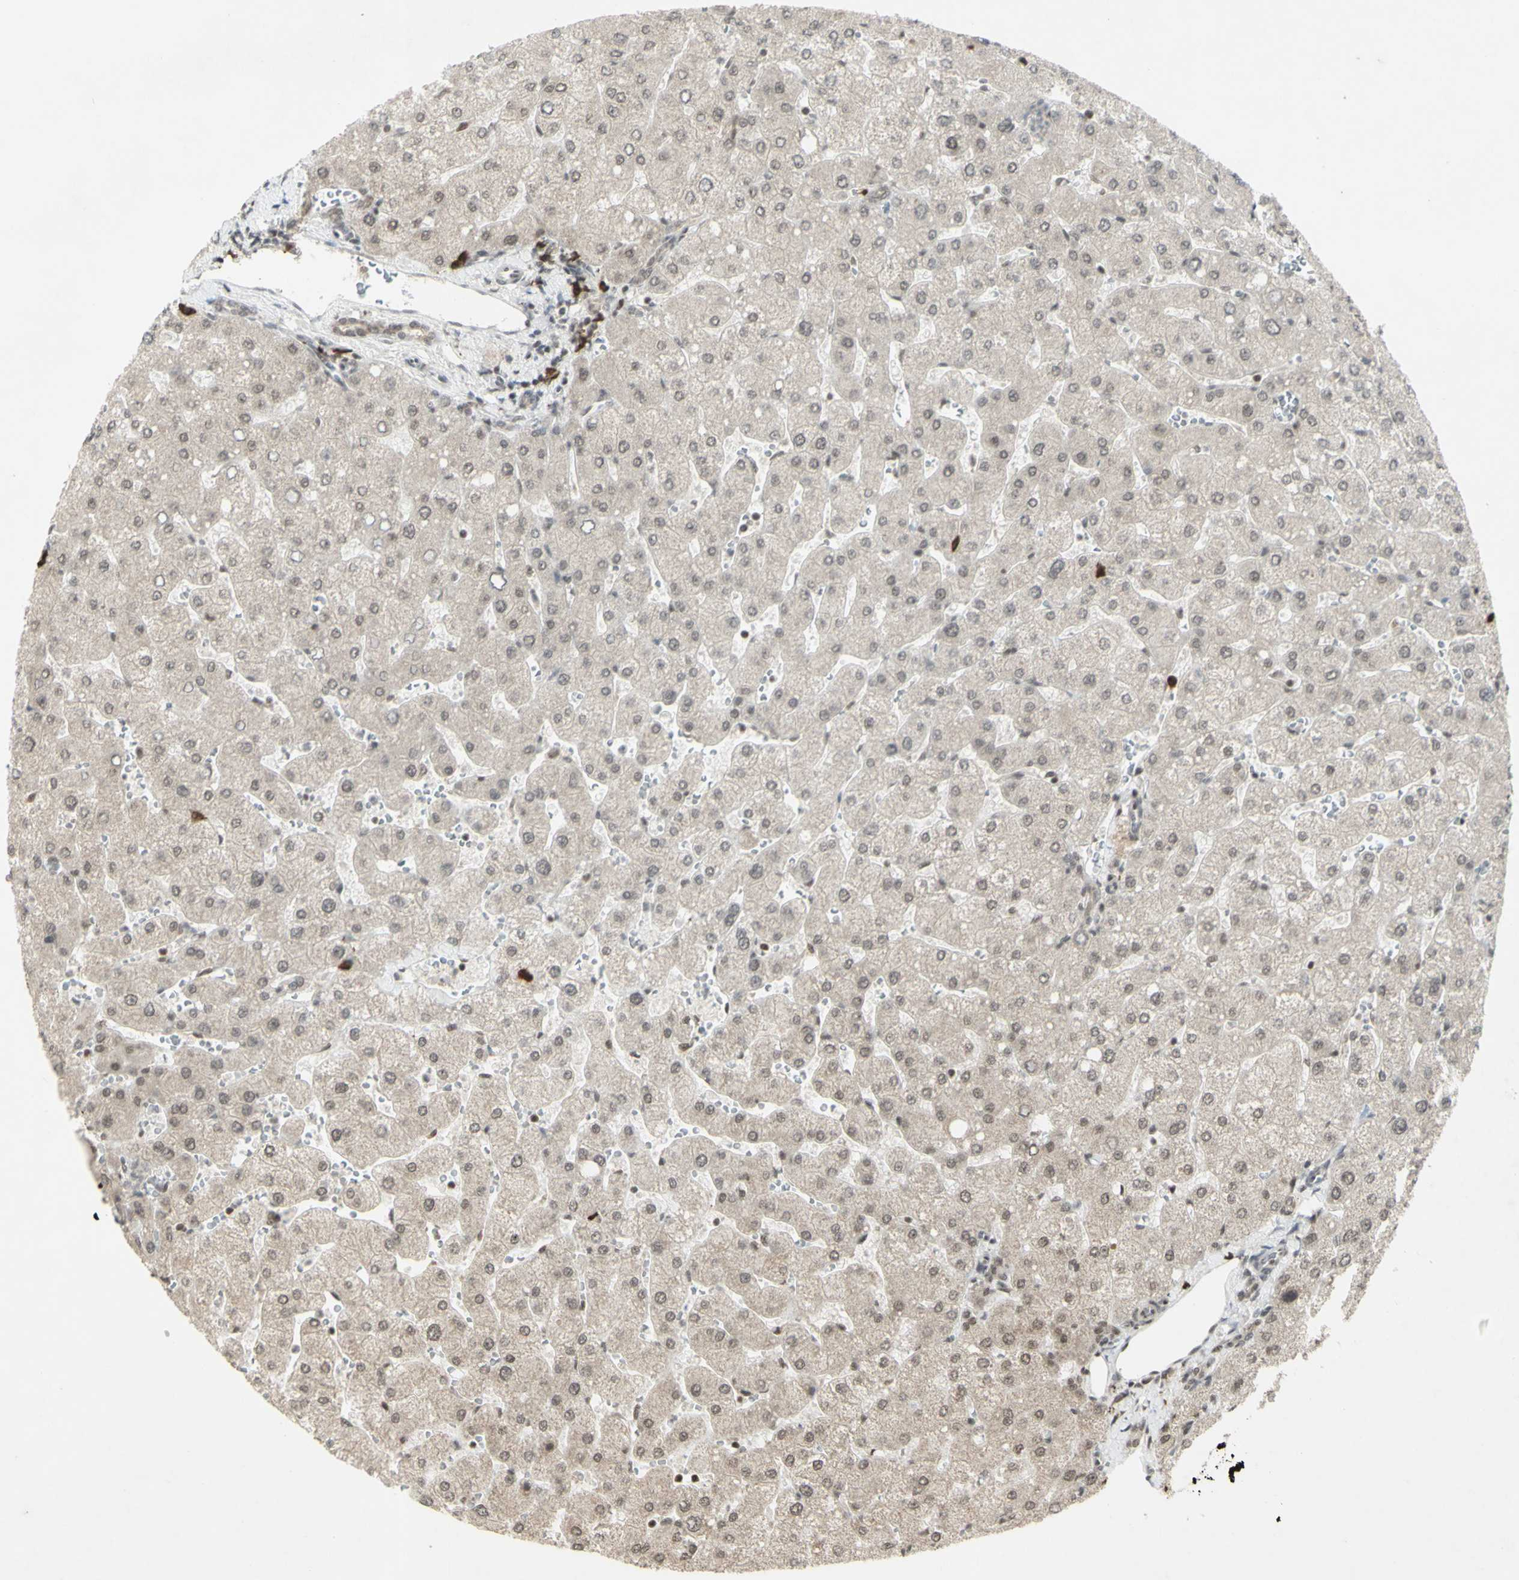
{"staining": {"intensity": "weak", "quantity": ">75%", "location": "cytoplasmic/membranous"}, "tissue": "liver", "cell_type": "Cholangiocytes", "image_type": "normal", "snomed": [{"axis": "morphology", "description": "Normal tissue, NOS"}, {"axis": "topography", "description": "Liver"}], "caption": "This is an image of IHC staining of unremarkable liver, which shows weak positivity in the cytoplasmic/membranous of cholangiocytes.", "gene": "CCNT1", "patient": {"sex": "male", "age": 55}}